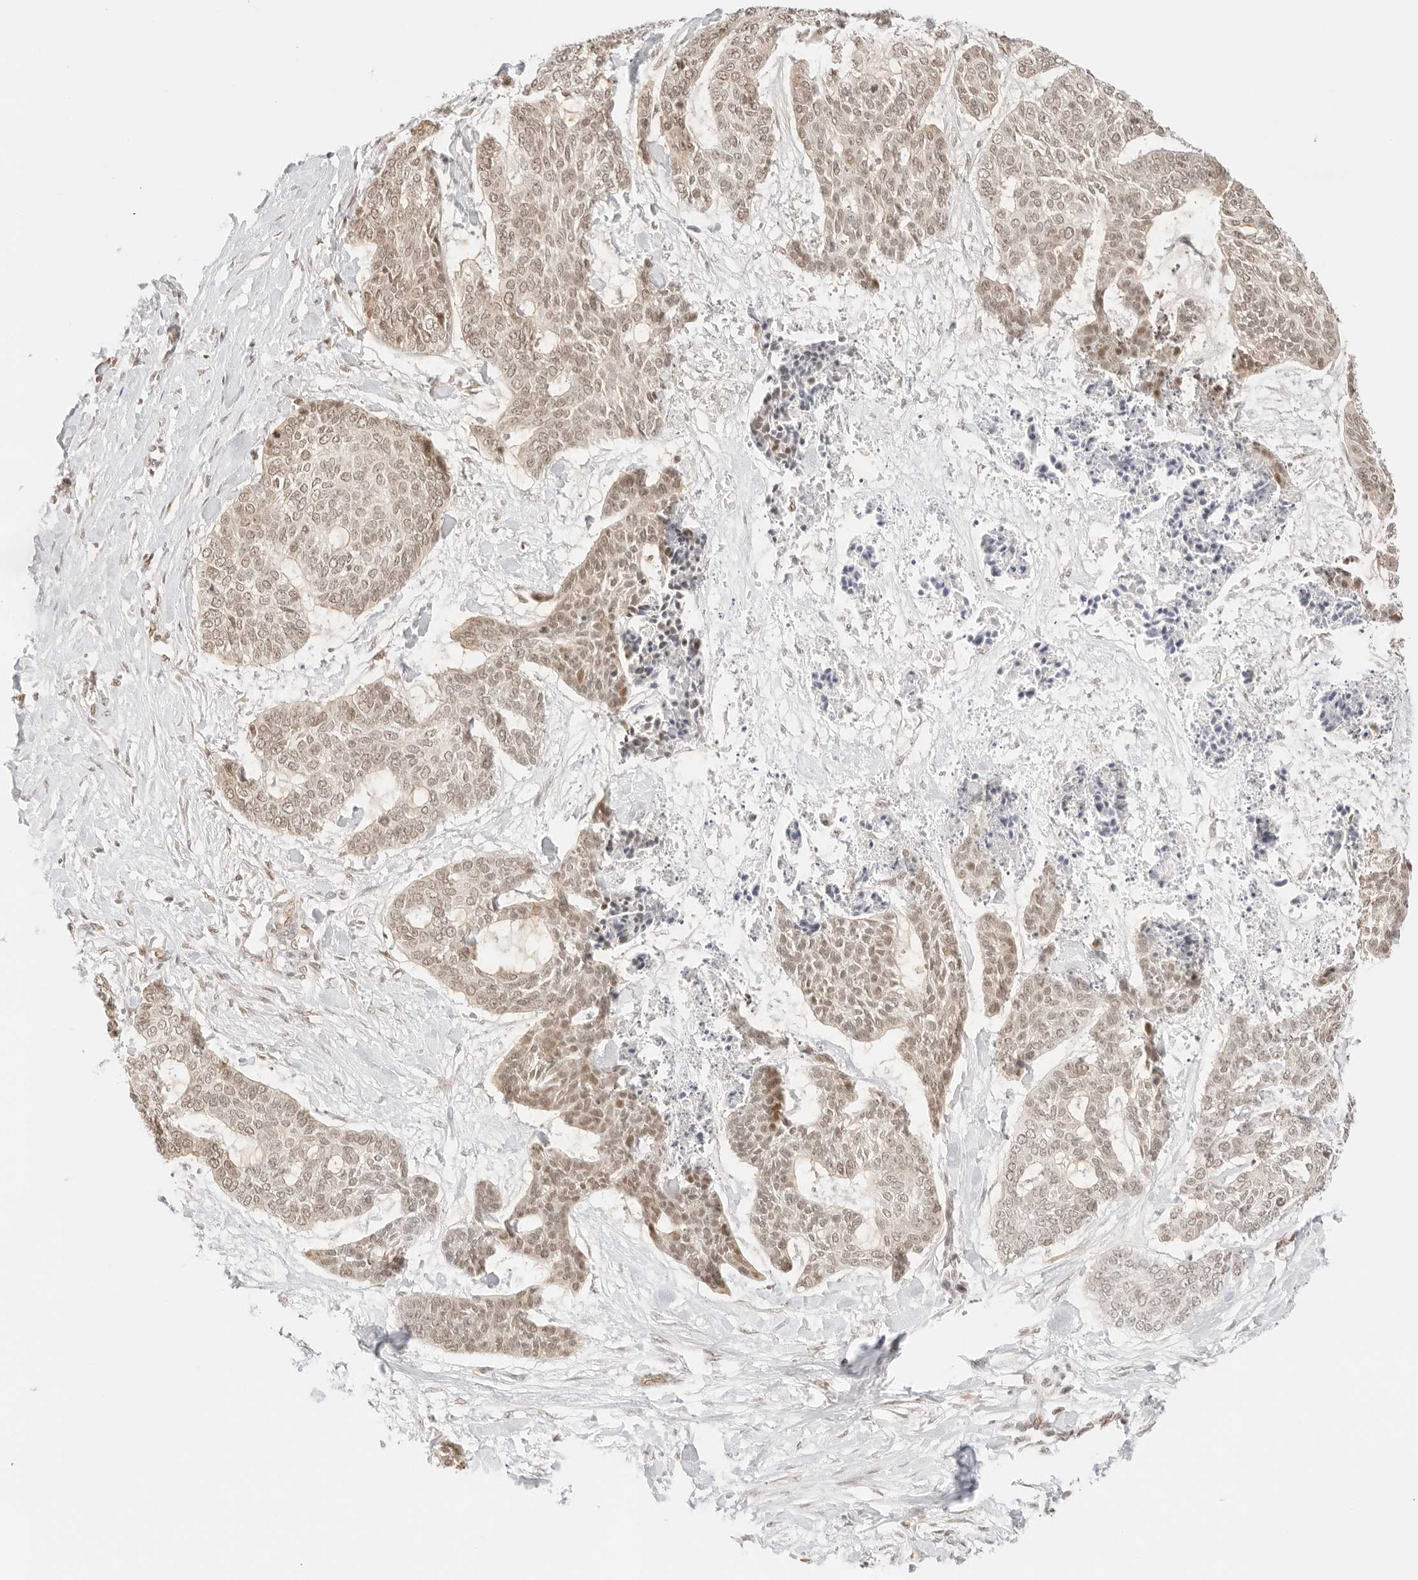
{"staining": {"intensity": "weak", "quantity": ">75%", "location": "nuclear"}, "tissue": "skin cancer", "cell_type": "Tumor cells", "image_type": "cancer", "snomed": [{"axis": "morphology", "description": "Basal cell carcinoma"}, {"axis": "topography", "description": "Skin"}], "caption": "Brown immunohistochemical staining in skin basal cell carcinoma displays weak nuclear staining in about >75% of tumor cells.", "gene": "GNAS", "patient": {"sex": "female", "age": 64}}